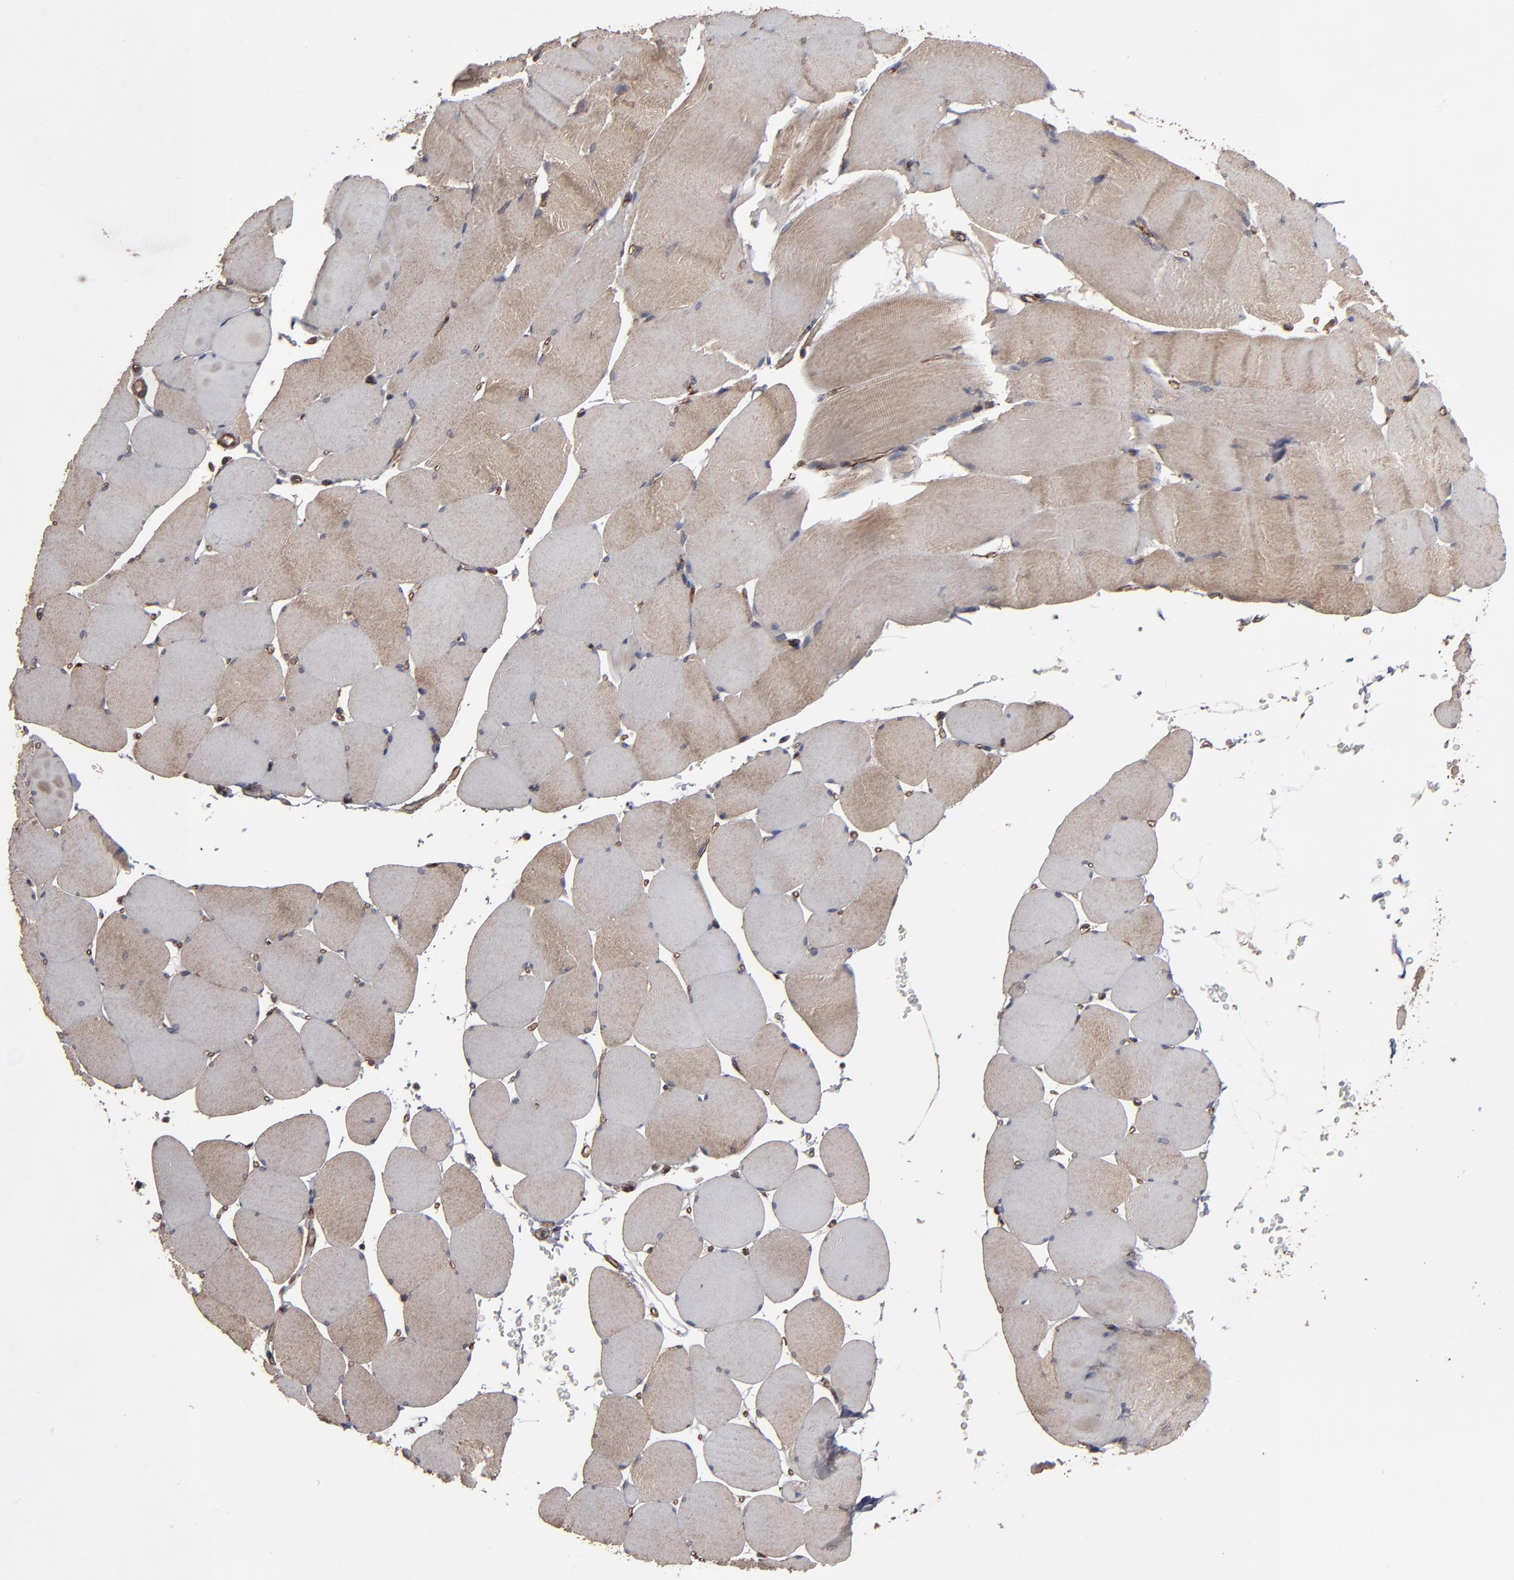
{"staining": {"intensity": "weak", "quantity": ">75%", "location": "cytoplasmic/membranous"}, "tissue": "skeletal muscle", "cell_type": "Myocytes", "image_type": "normal", "snomed": [{"axis": "morphology", "description": "Normal tissue, NOS"}, {"axis": "topography", "description": "Skeletal muscle"}], "caption": "A low amount of weak cytoplasmic/membranous staining is present in approximately >75% of myocytes in unremarkable skeletal muscle.", "gene": "CNIH1", "patient": {"sex": "male", "age": 62}}